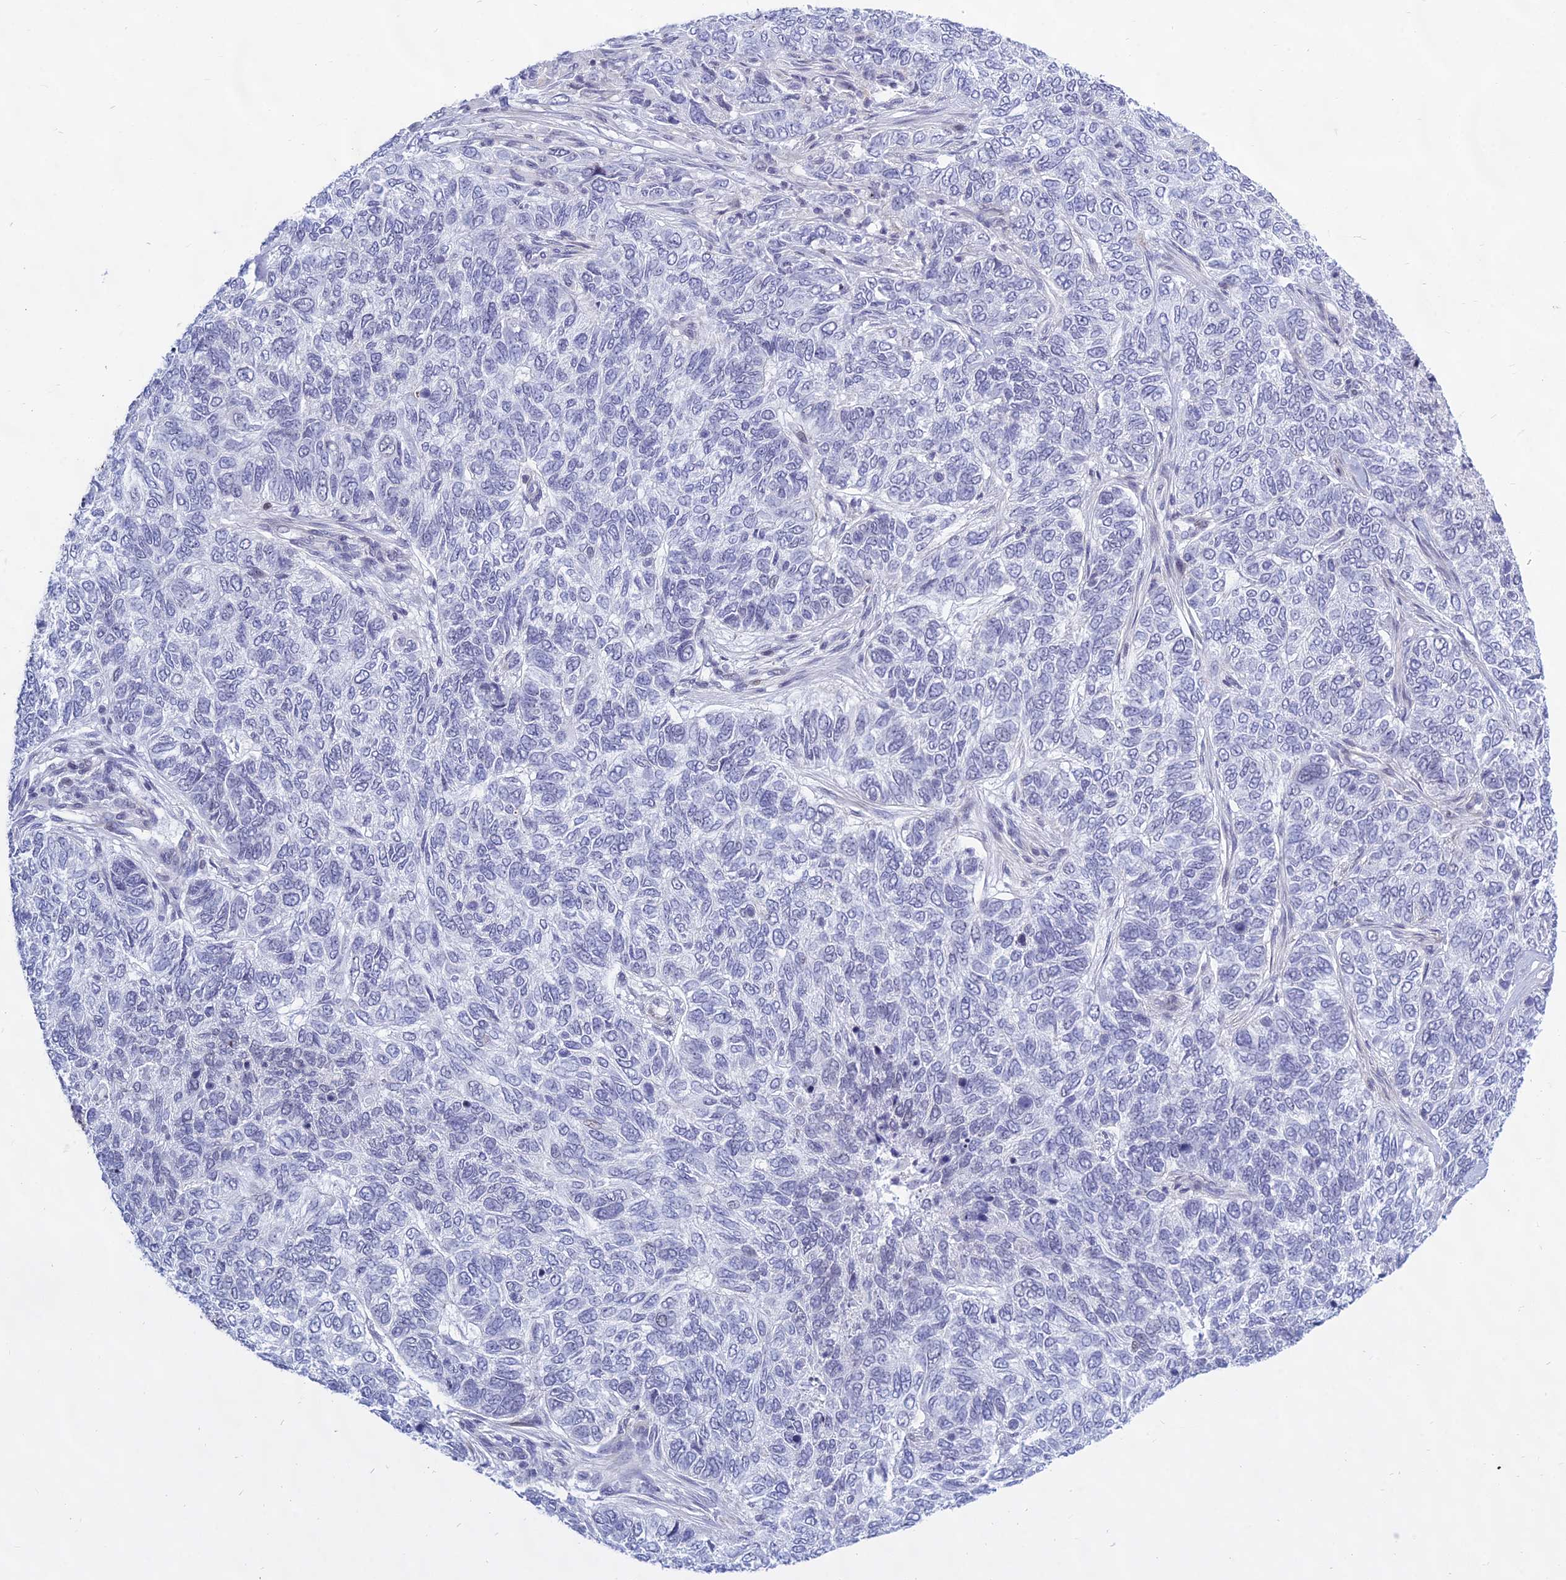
{"staining": {"intensity": "negative", "quantity": "none", "location": "none"}, "tissue": "skin cancer", "cell_type": "Tumor cells", "image_type": "cancer", "snomed": [{"axis": "morphology", "description": "Basal cell carcinoma"}, {"axis": "topography", "description": "Skin"}], "caption": "Immunohistochemical staining of human skin cancer (basal cell carcinoma) shows no significant positivity in tumor cells.", "gene": "KRR1", "patient": {"sex": "female", "age": 65}}